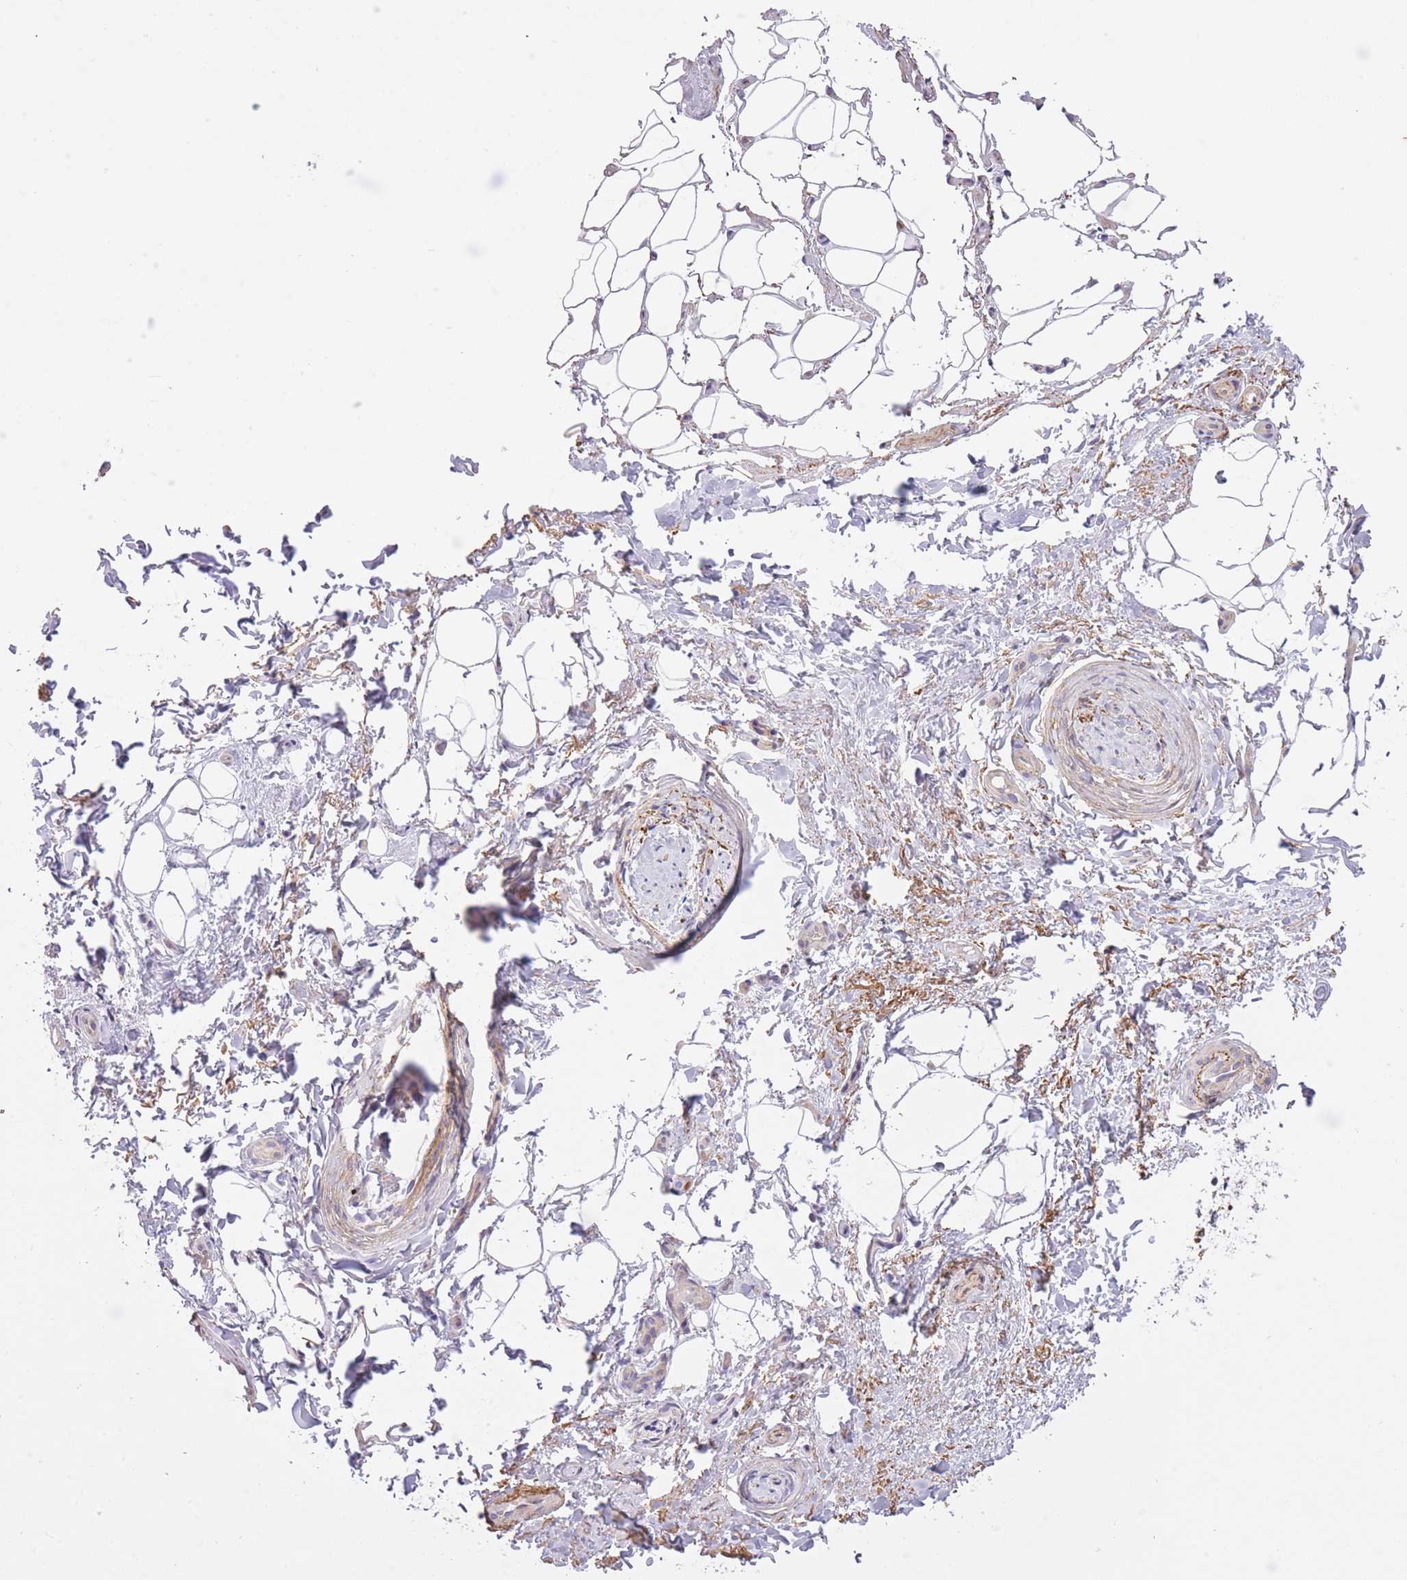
{"staining": {"intensity": "negative", "quantity": "none", "location": "none"}, "tissue": "adipose tissue", "cell_type": "Adipocytes", "image_type": "normal", "snomed": [{"axis": "morphology", "description": "Normal tissue, NOS"}, {"axis": "topography", "description": "Peripheral nerve tissue"}], "caption": "Adipocytes are negative for brown protein staining in benign adipose tissue. (DAB immunohistochemistry (IHC), high magnification).", "gene": "REV1", "patient": {"sex": "female", "age": 61}}